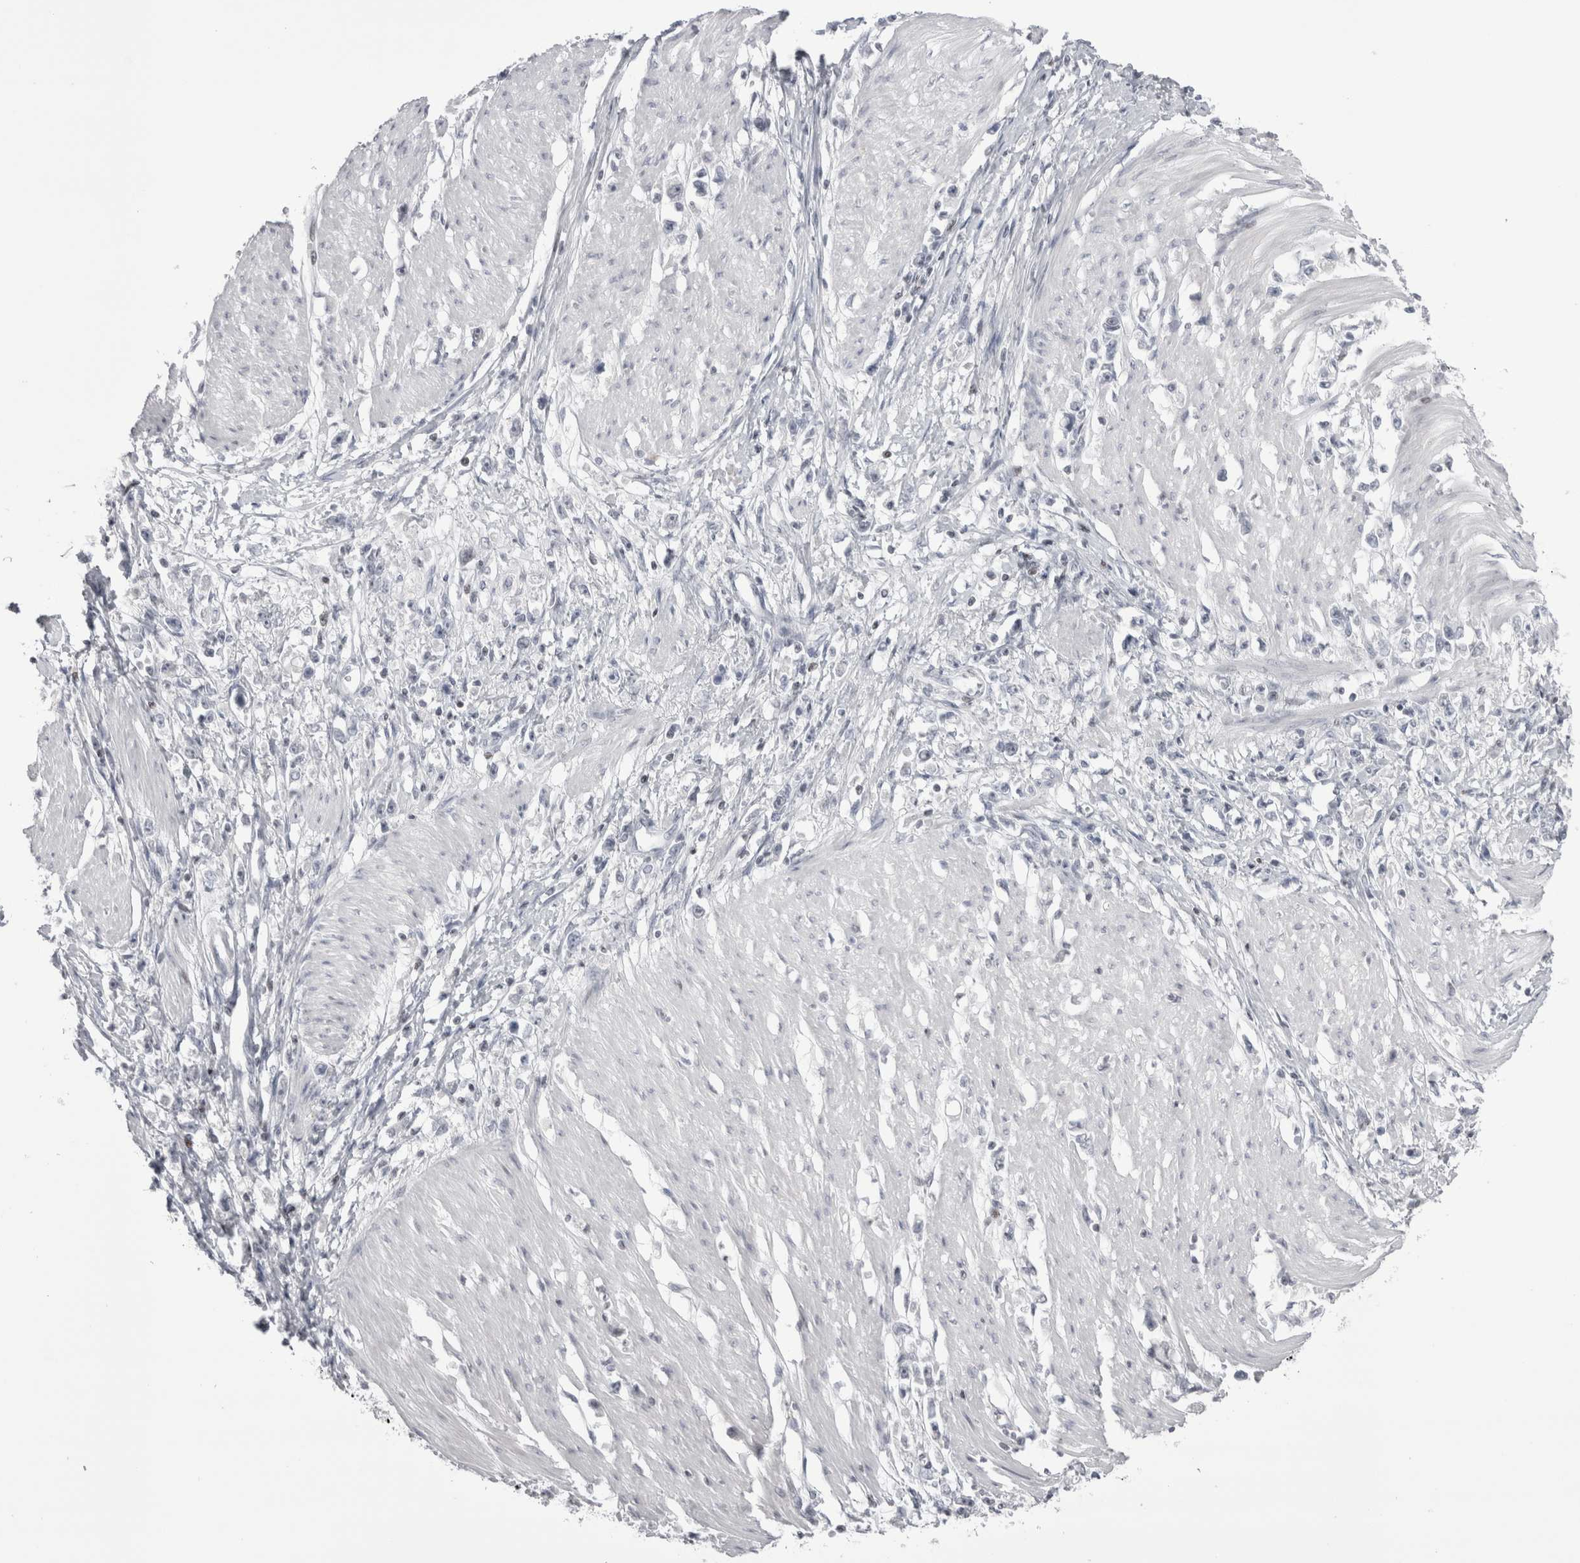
{"staining": {"intensity": "negative", "quantity": "none", "location": "none"}, "tissue": "stomach cancer", "cell_type": "Tumor cells", "image_type": "cancer", "snomed": [{"axis": "morphology", "description": "Adenocarcinoma, NOS"}, {"axis": "topography", "description": "Stomach"}], "caption": "The micrograph shows no significant expression in tumor cells of adenocarcinoma (stomach). Brightfield microscopy of immunohistochemistry (IHC) stained with DAB (brown) and hematoxylin (blue), captured at high magnification.", "gene": "FNDC8", "patient": {"sex": "female", "age": 59}}